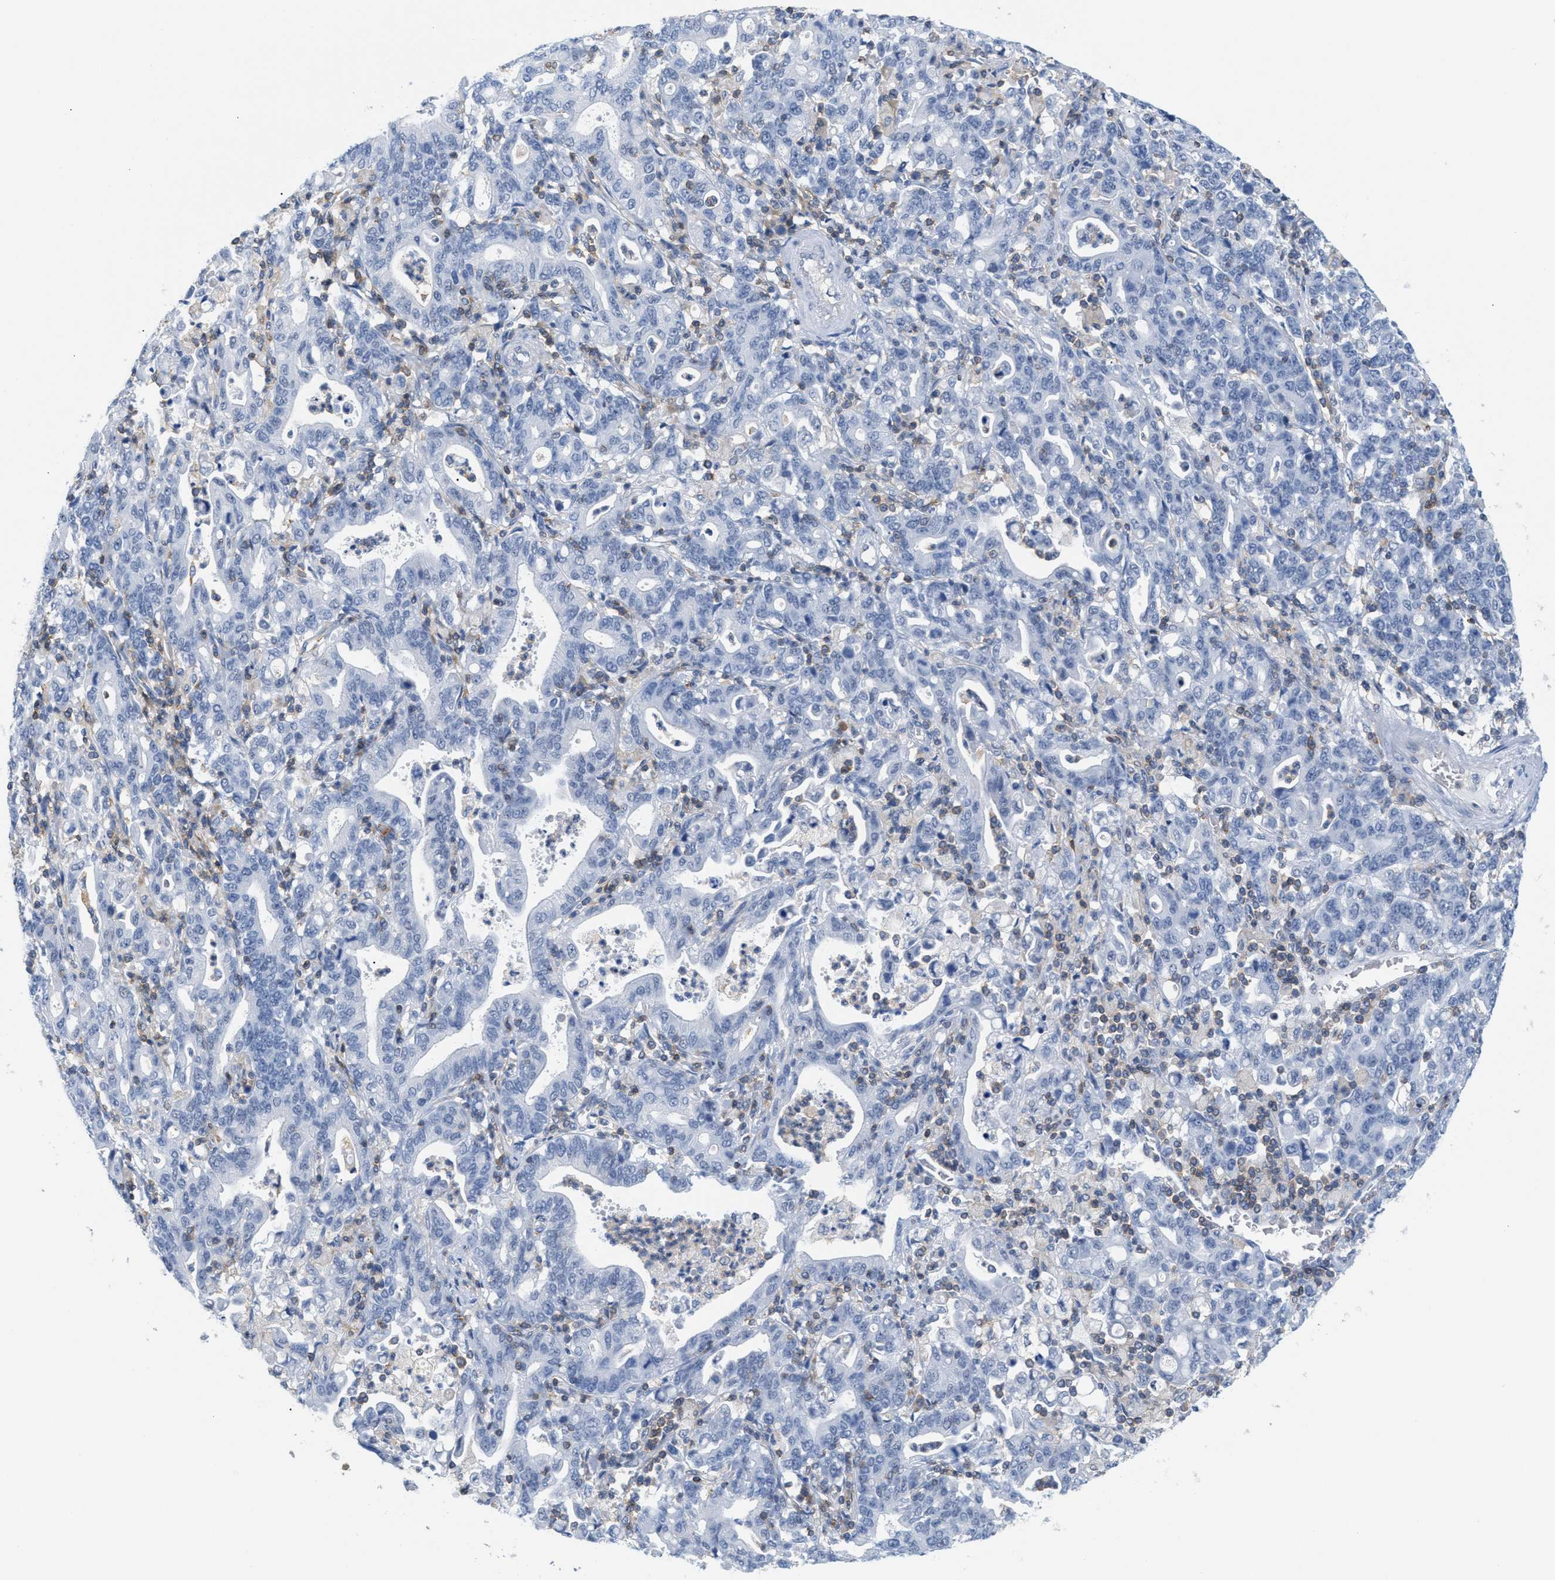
{"staining": {"intensity": "negative", "quantity": "none", "location": "none"}, "tissue": "stomach cancer", "cell_type": "Tumor cells", "image_type": "cancer", "snomed": [{"axis": "morphology", "description": "Adenocarcinoma, NOS"}, {"axis": "topography", "description": "Stomach, upper"}], "caption": "Tumor cells show no significant expression in adenocarcinoma (stomach).", "gene": "IL16", "patient": {"sex": "male", "age": 69}}